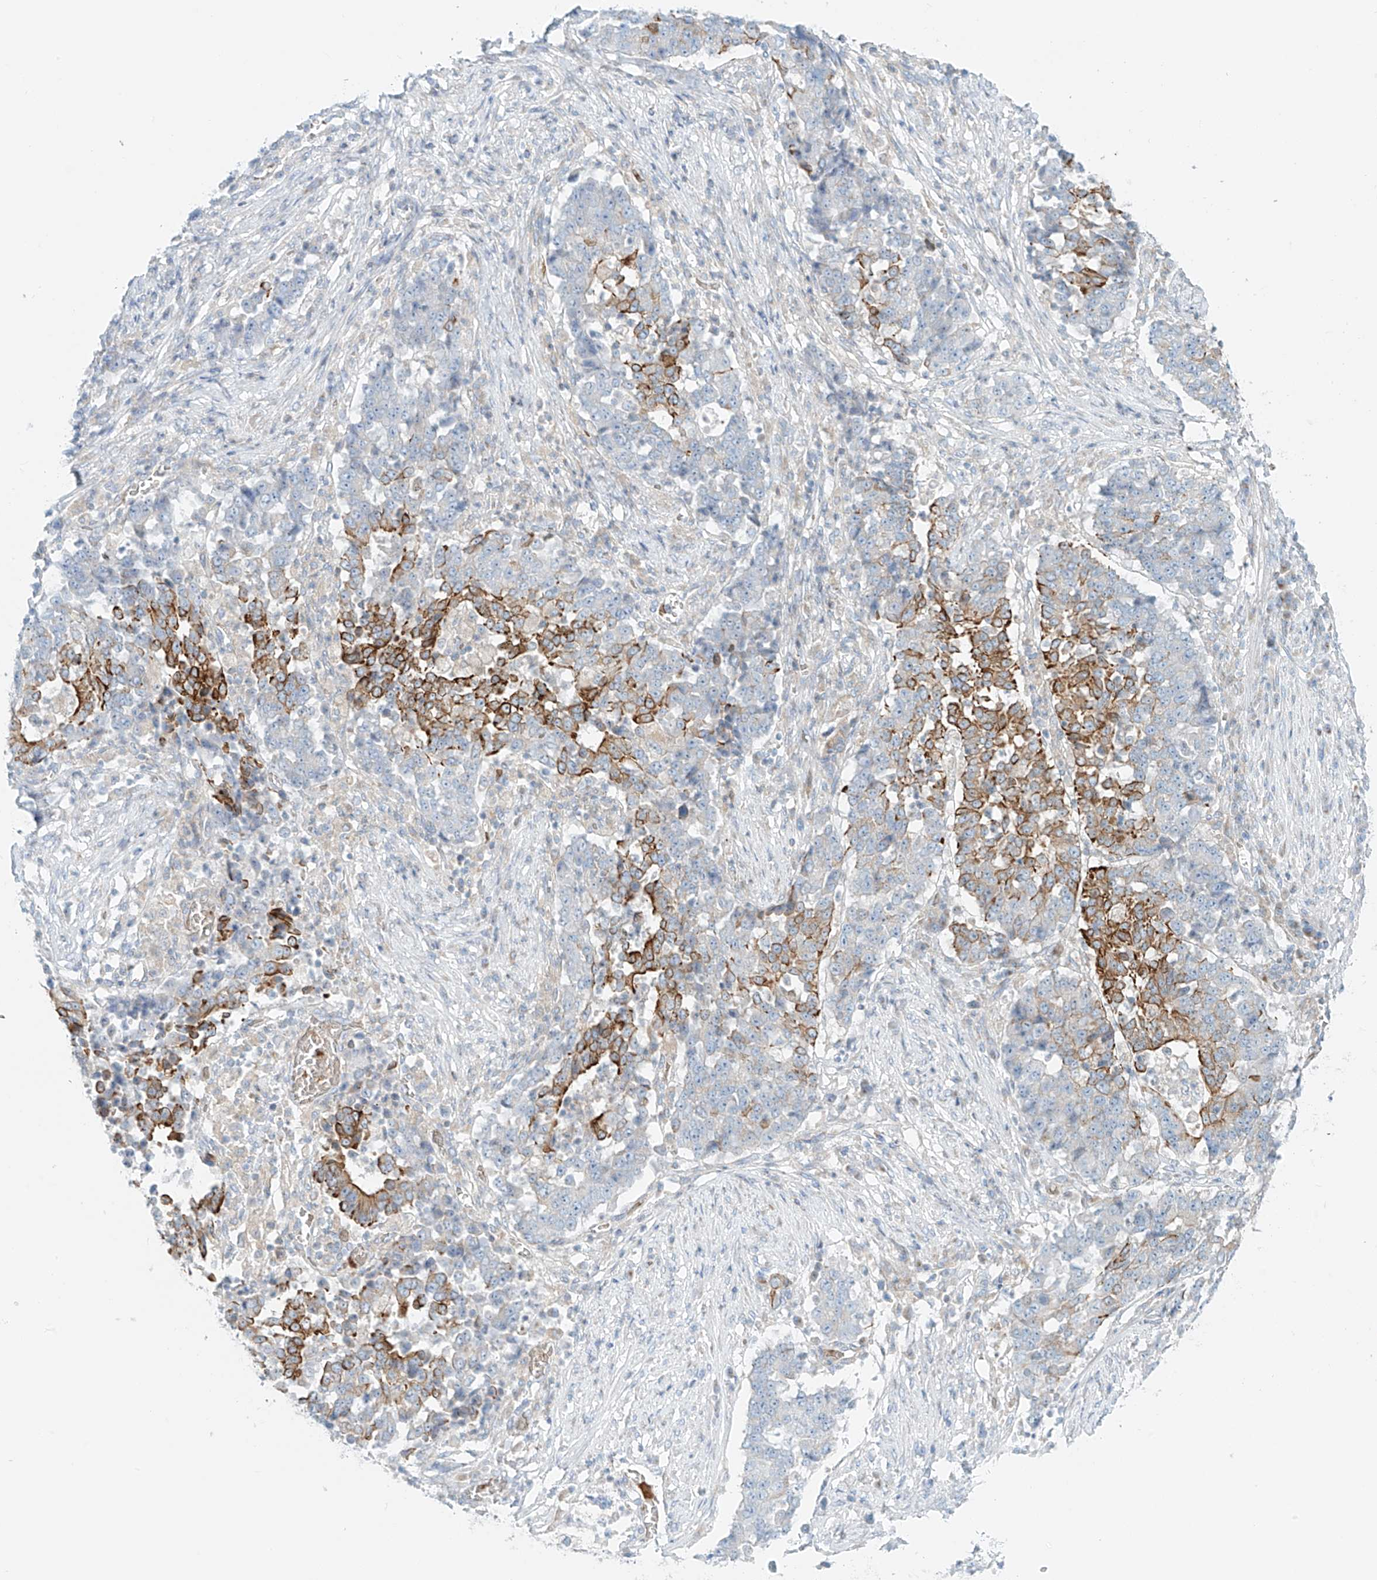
{"staining": {"intensity": "strong", "quantity": "25%-75%", "location": "cytoplasmic/membranous"}, "tissue": "stomach cancer", "cell_type": "Tumor cells", "image_type": "cancer", "snomed": [{"axis": "morphology", "description": "Adenocarcinoma, NOS"}, {"axis": "topography", "description": "Stomach"}], "caption": "Adenocarcinoma (stomach) stained with DAB (3,3'-diaminobenzidine) immunohistochemistry (IHC) demonstrates high levels of strong cytoplasmic/membranous positivity in about 25%-75% of tumor cells.", "gene": "EIPR1", "patient": {"sex": "male", "age": 59}}